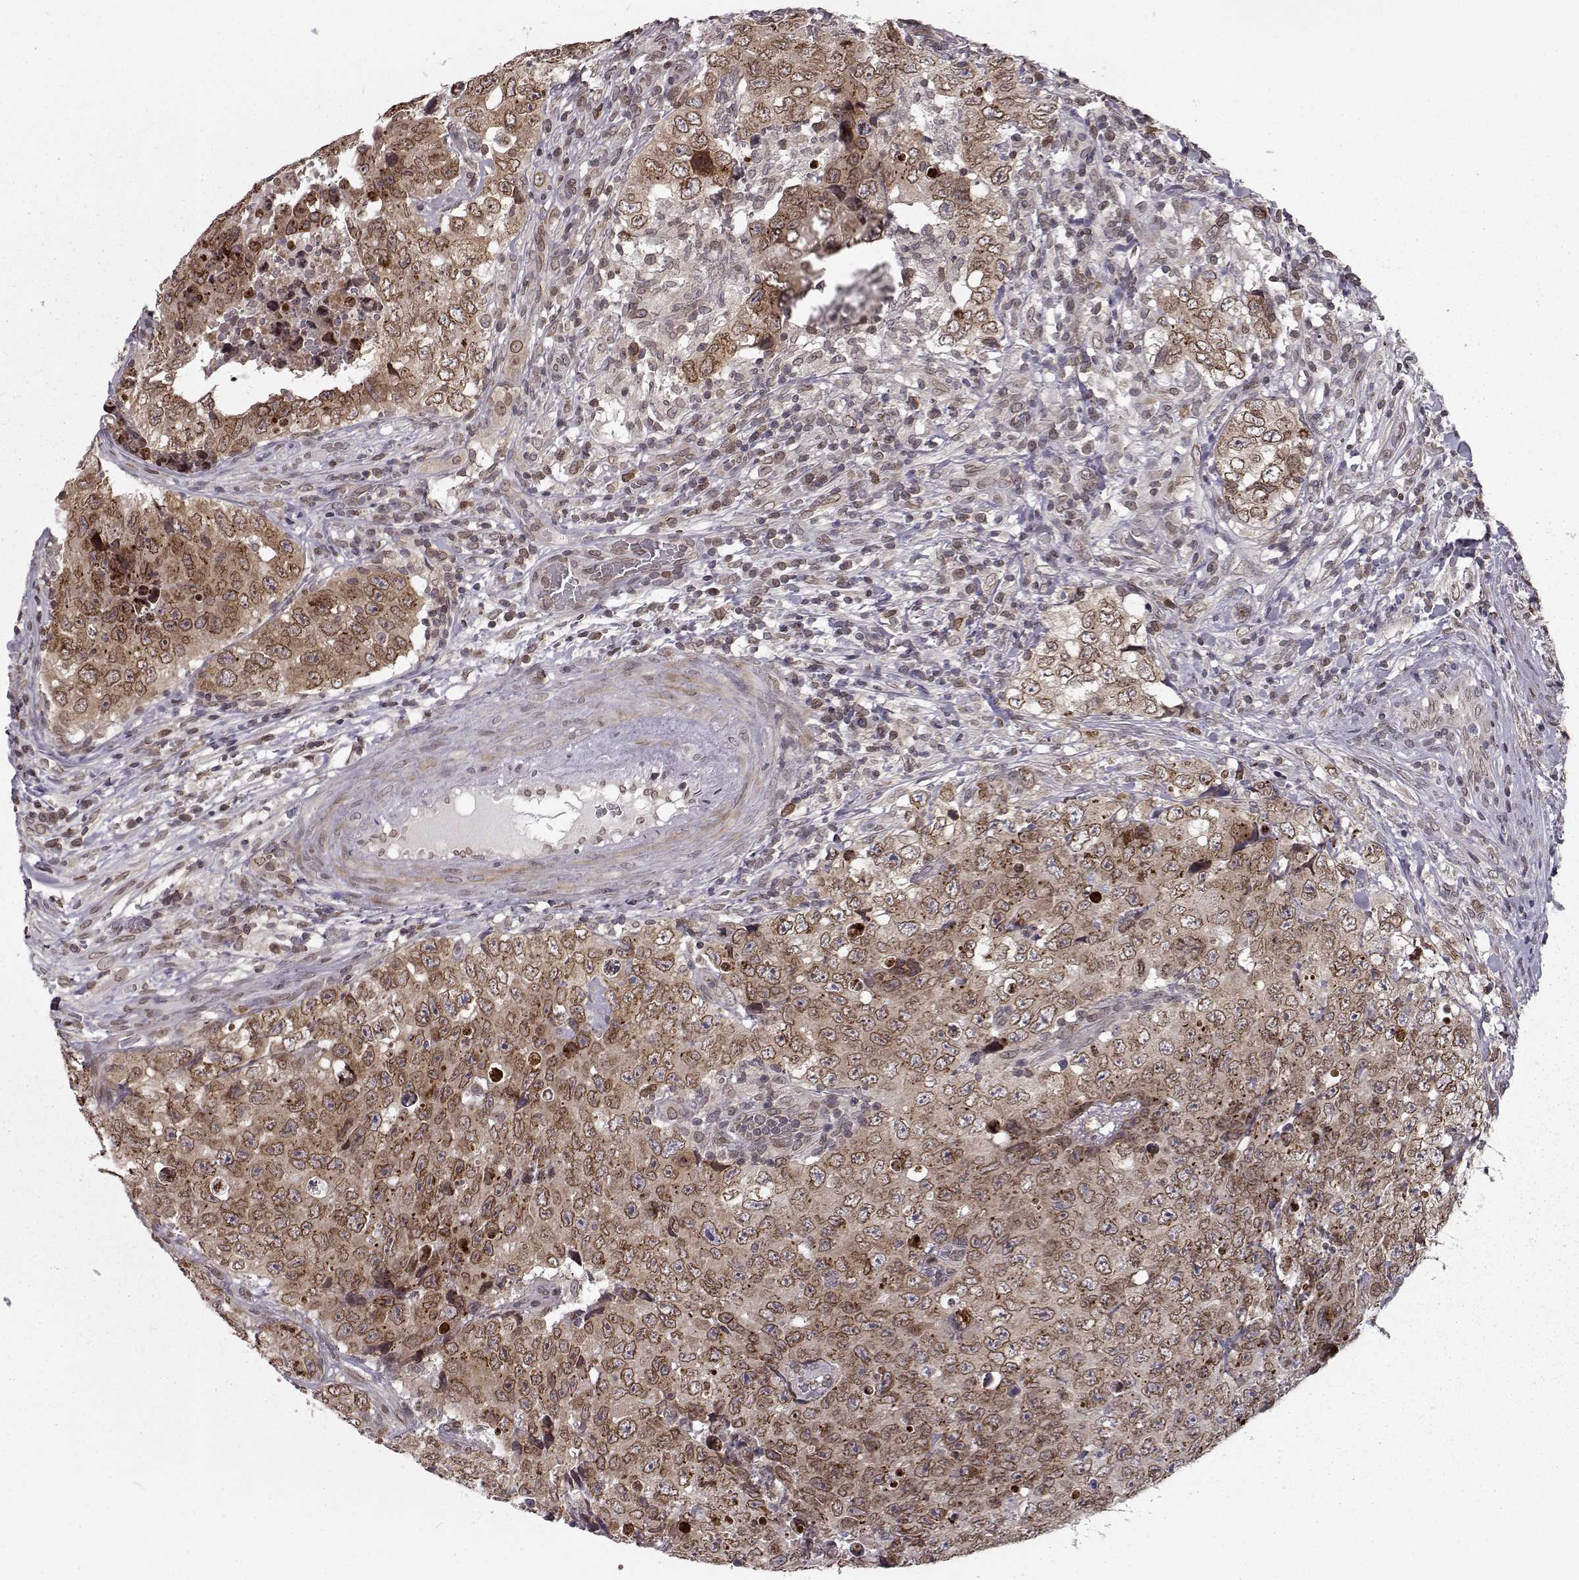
{"staining": {"intensity": "moderate", "quantity": ">75%", "location": "cytoplasmic/membranous,nuclear"}, "tissue": "testis cancer", "cell_type": "Tumor cells", "image_type": "cancer", "snomed": [{"axis": "morphology", "description": "Seminoma, NOS"}, {"axis": "topography", "description": "Testis"}], "caption": "Brown immunohistochemical staining in testis cancer (seminoma) displays moderate cytoplasmic/membranous and nuclear expression in approximately >75% of tumor cells.", "gene": "NUP37", "patient": {"sex": "male", "age": 34}}